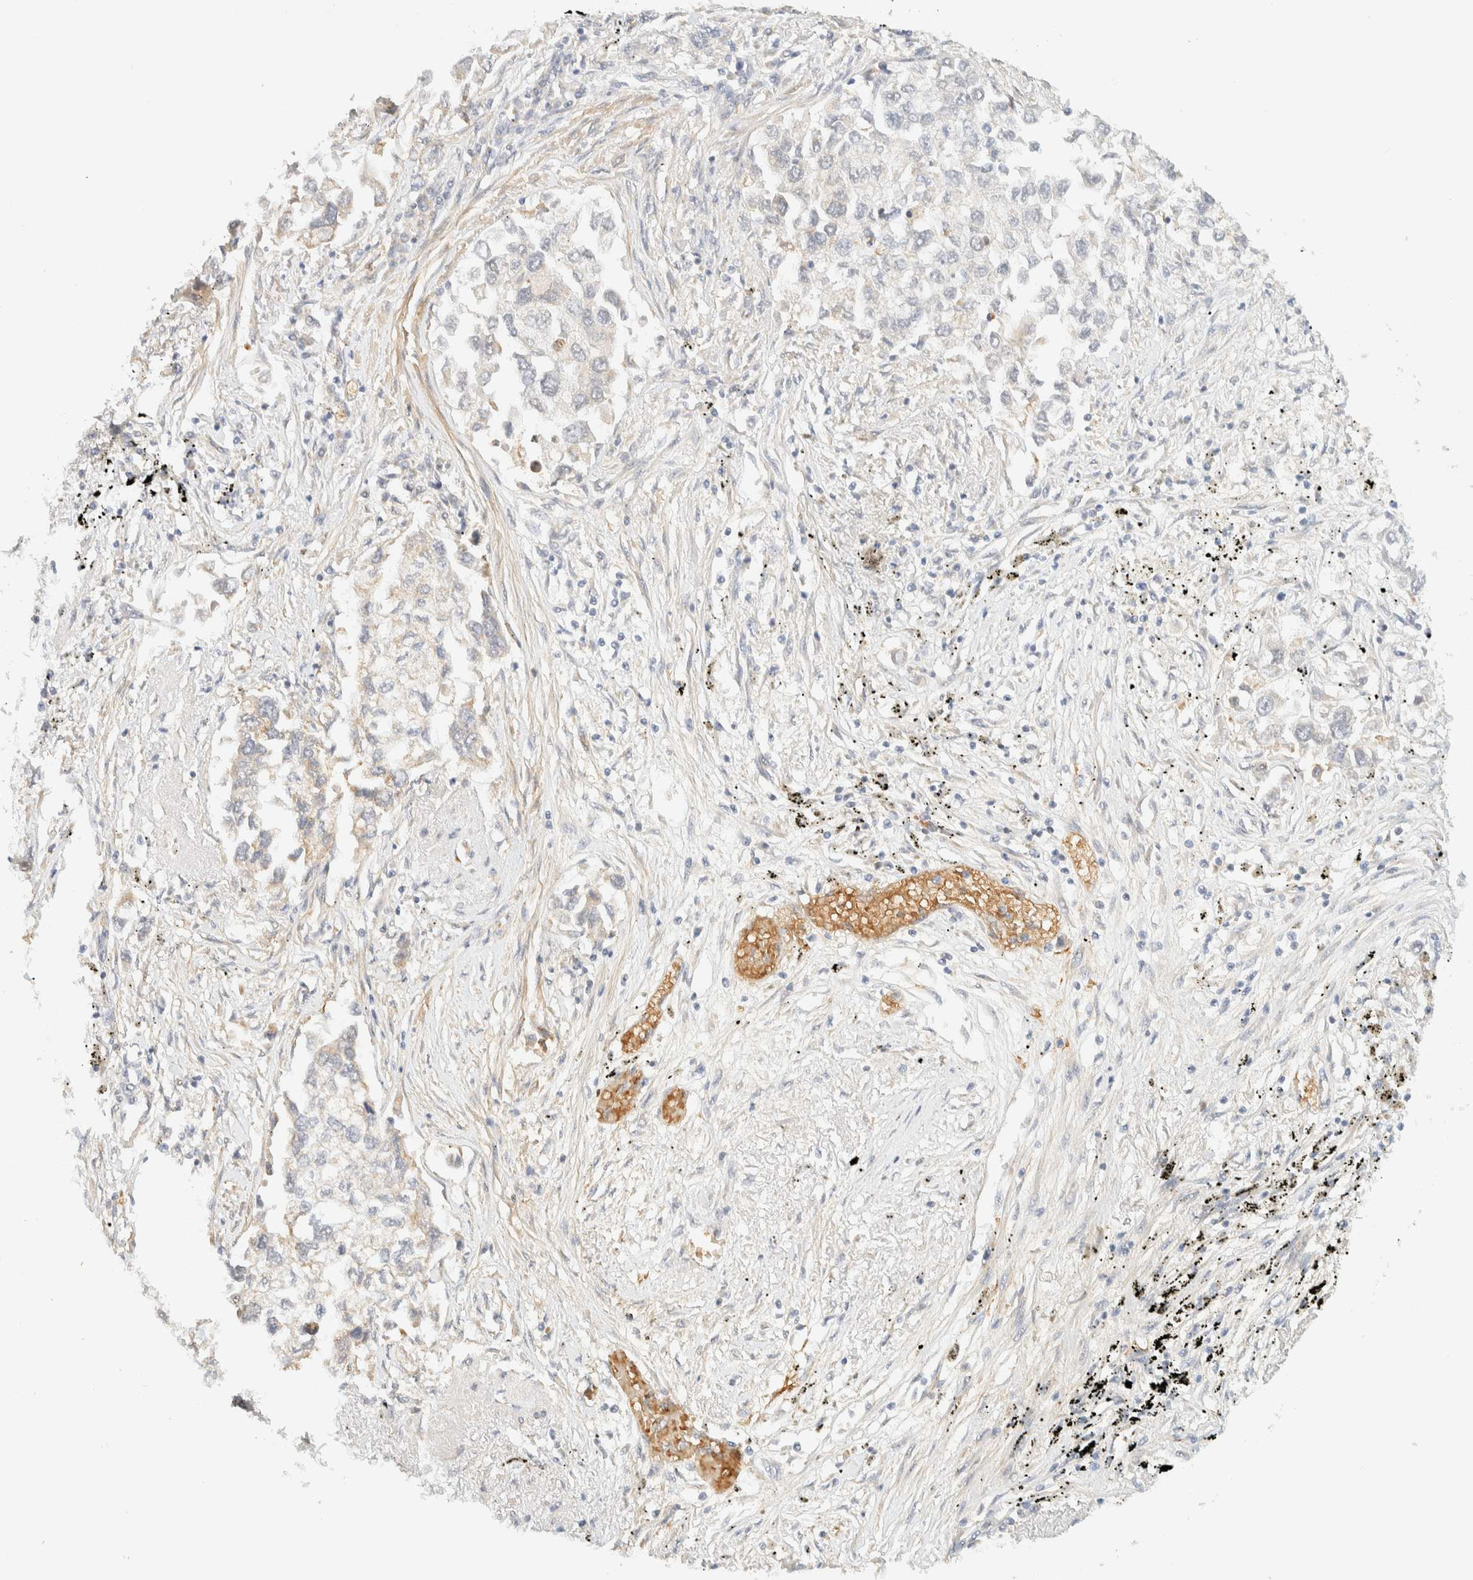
{"staining": {"intensity": "negative", "quantity": "none", "location": "none"}, "tissue": "lung cancer", "cell_type": "Tumor cells", "image_type": "cancer", "snomed": [{"axis": "morphology", "description": "Inflammation, NOS"}, {"axis": "morphology", "description": "Adenocarcinoma, NOS"}, {"axis": "topography", "description": "Lung"}], "caption": "IHC of human adenocarcinoma (lung) shows no staining in tumor cells.", "gene": "TNK1", "patient": {"sex": "male", "age": 63}}